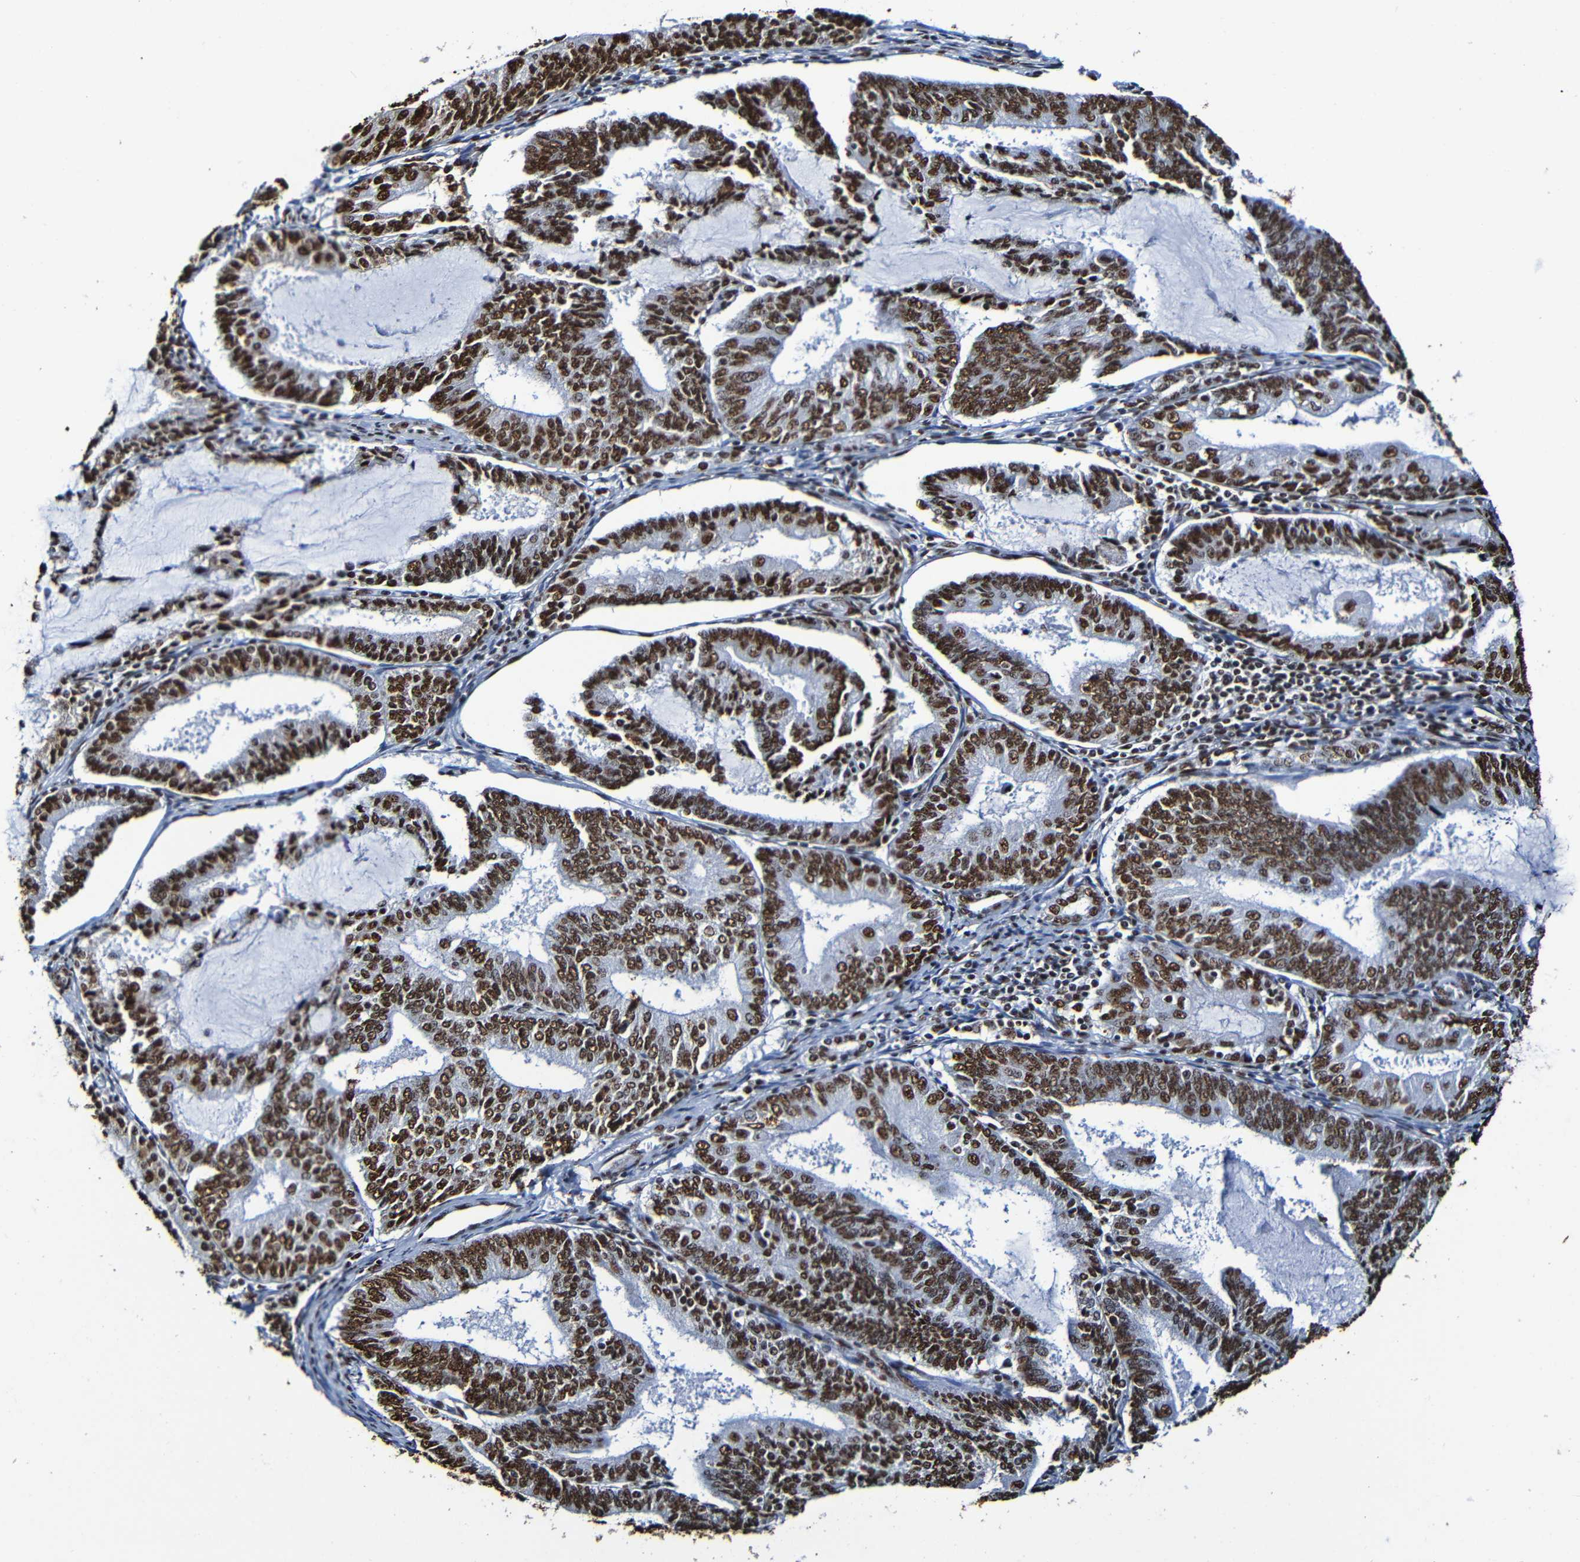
{"staining": {"intensity": "strong", "quantity": ">75%", "location": "nuclear"}, "tissue": "endometrial cancer", "cell_type": "Tumor cells", "image_type": "cancer", "snomed": [{"axis": "morphology", "description": "Adenocarcinoma, NOS"}, {"axis": "topography", "description": "Endometrium"}], "caption": "This is a micrograph of immunohistochemistry staining of adenocarcinoma (endometrial), which shows strong positivity in the nuclear of tumor cells.", "gene": "SRSF3", "patient": {"sex": "female", "age": 81}}